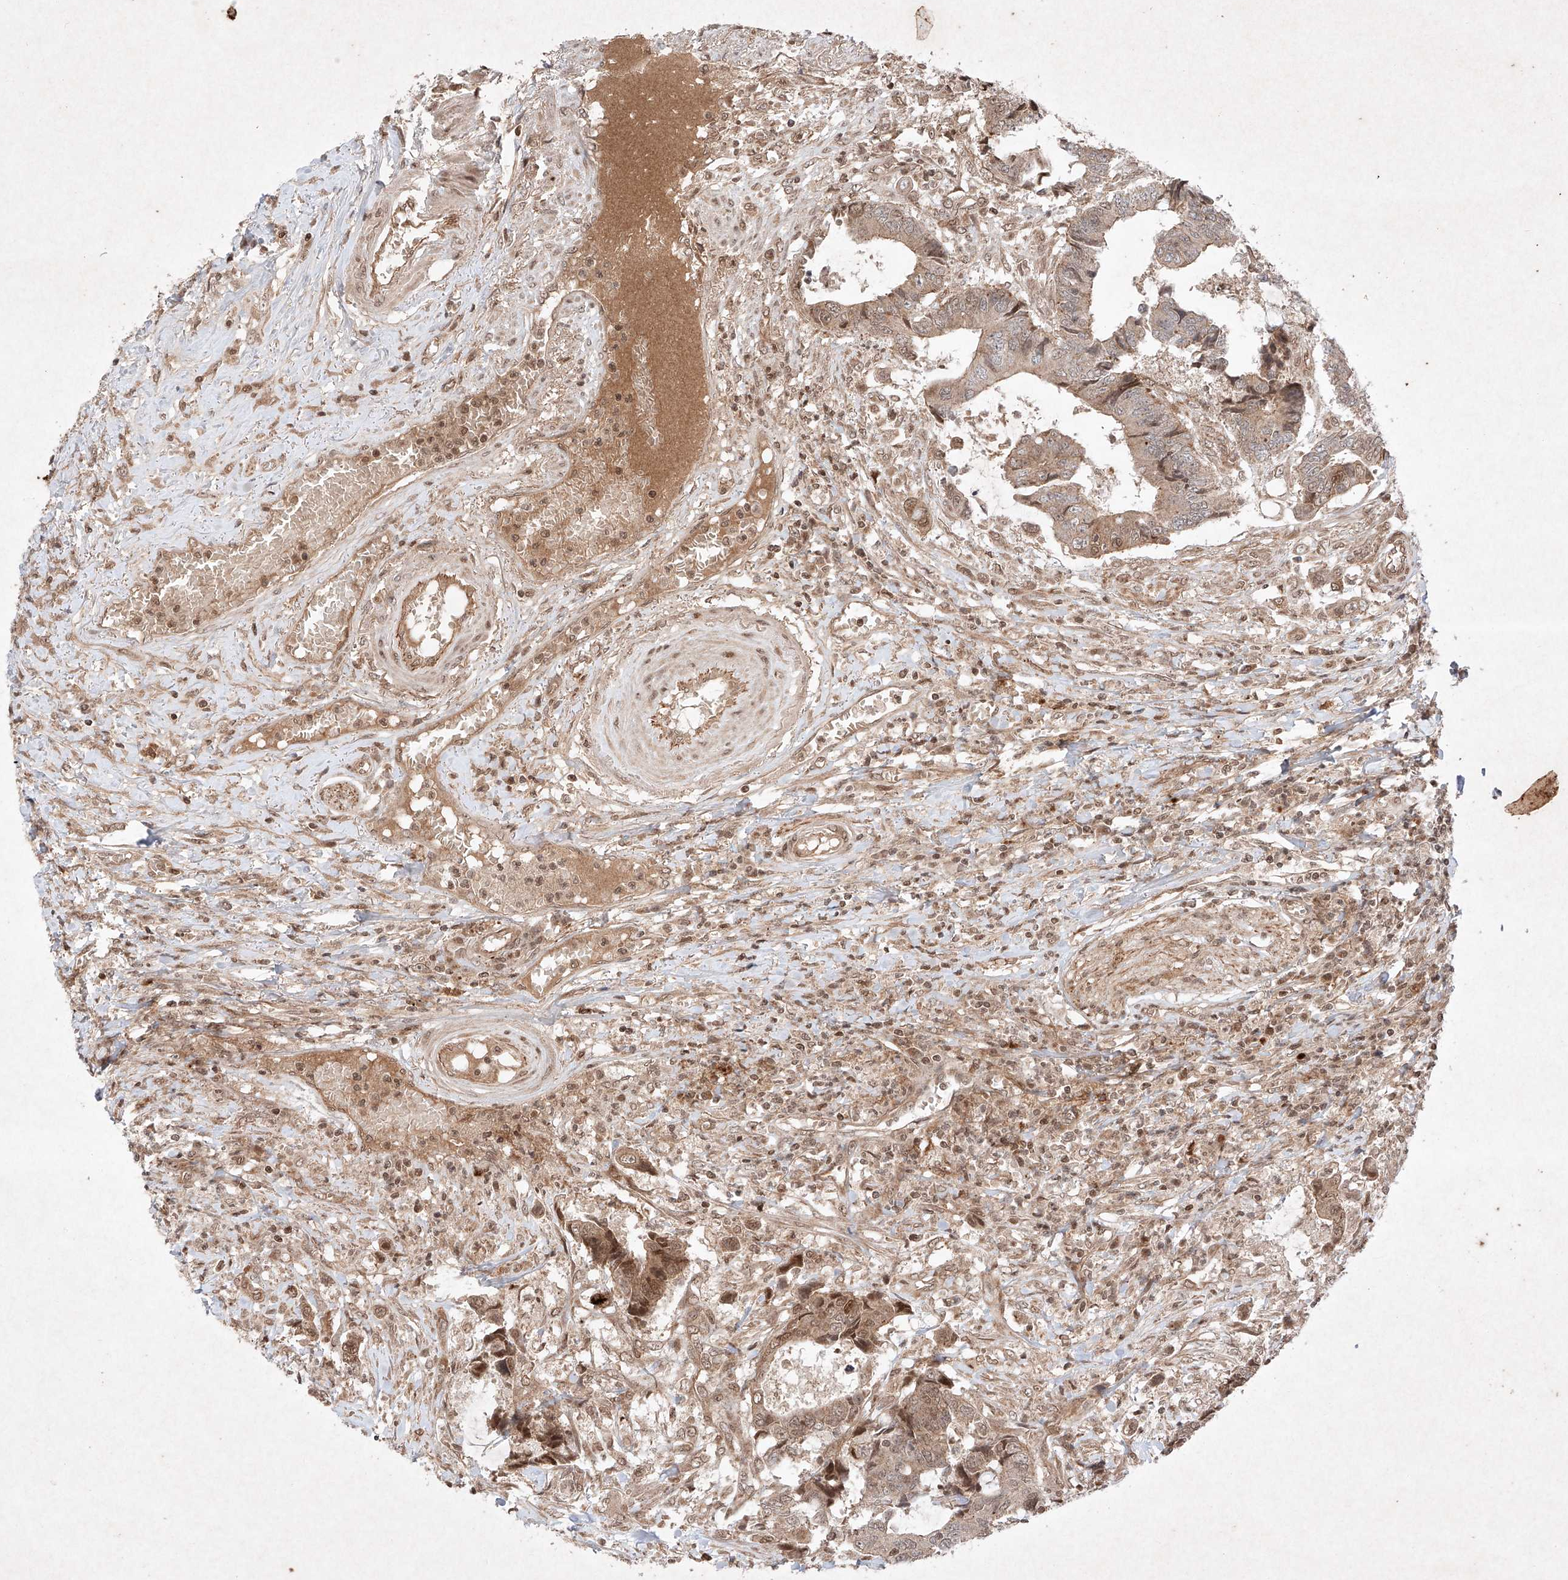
{"staining": {"intensity": "weak", "quantity": ">75%", "location": "cytoplasmic/membranous,nuclear"}, "tissue": "colorectal cancer", "cell_type": "Tumor cells", "image_type": "cancer", "snomed": [{"axis": "morphology", "description": "Adenocarcinoma, NOS"}, {"axis": "topography", "description": "Rectum"}], "caption": "Brown immunohistochemical staining in adenocarcinoma (colorectal) demonstrates weak cytoplasmic/membranous and nuclear positivity in approximately >75% of tumor cells.", "gene": "RNF31", "patient": {"sex": "male", "age": 84}}